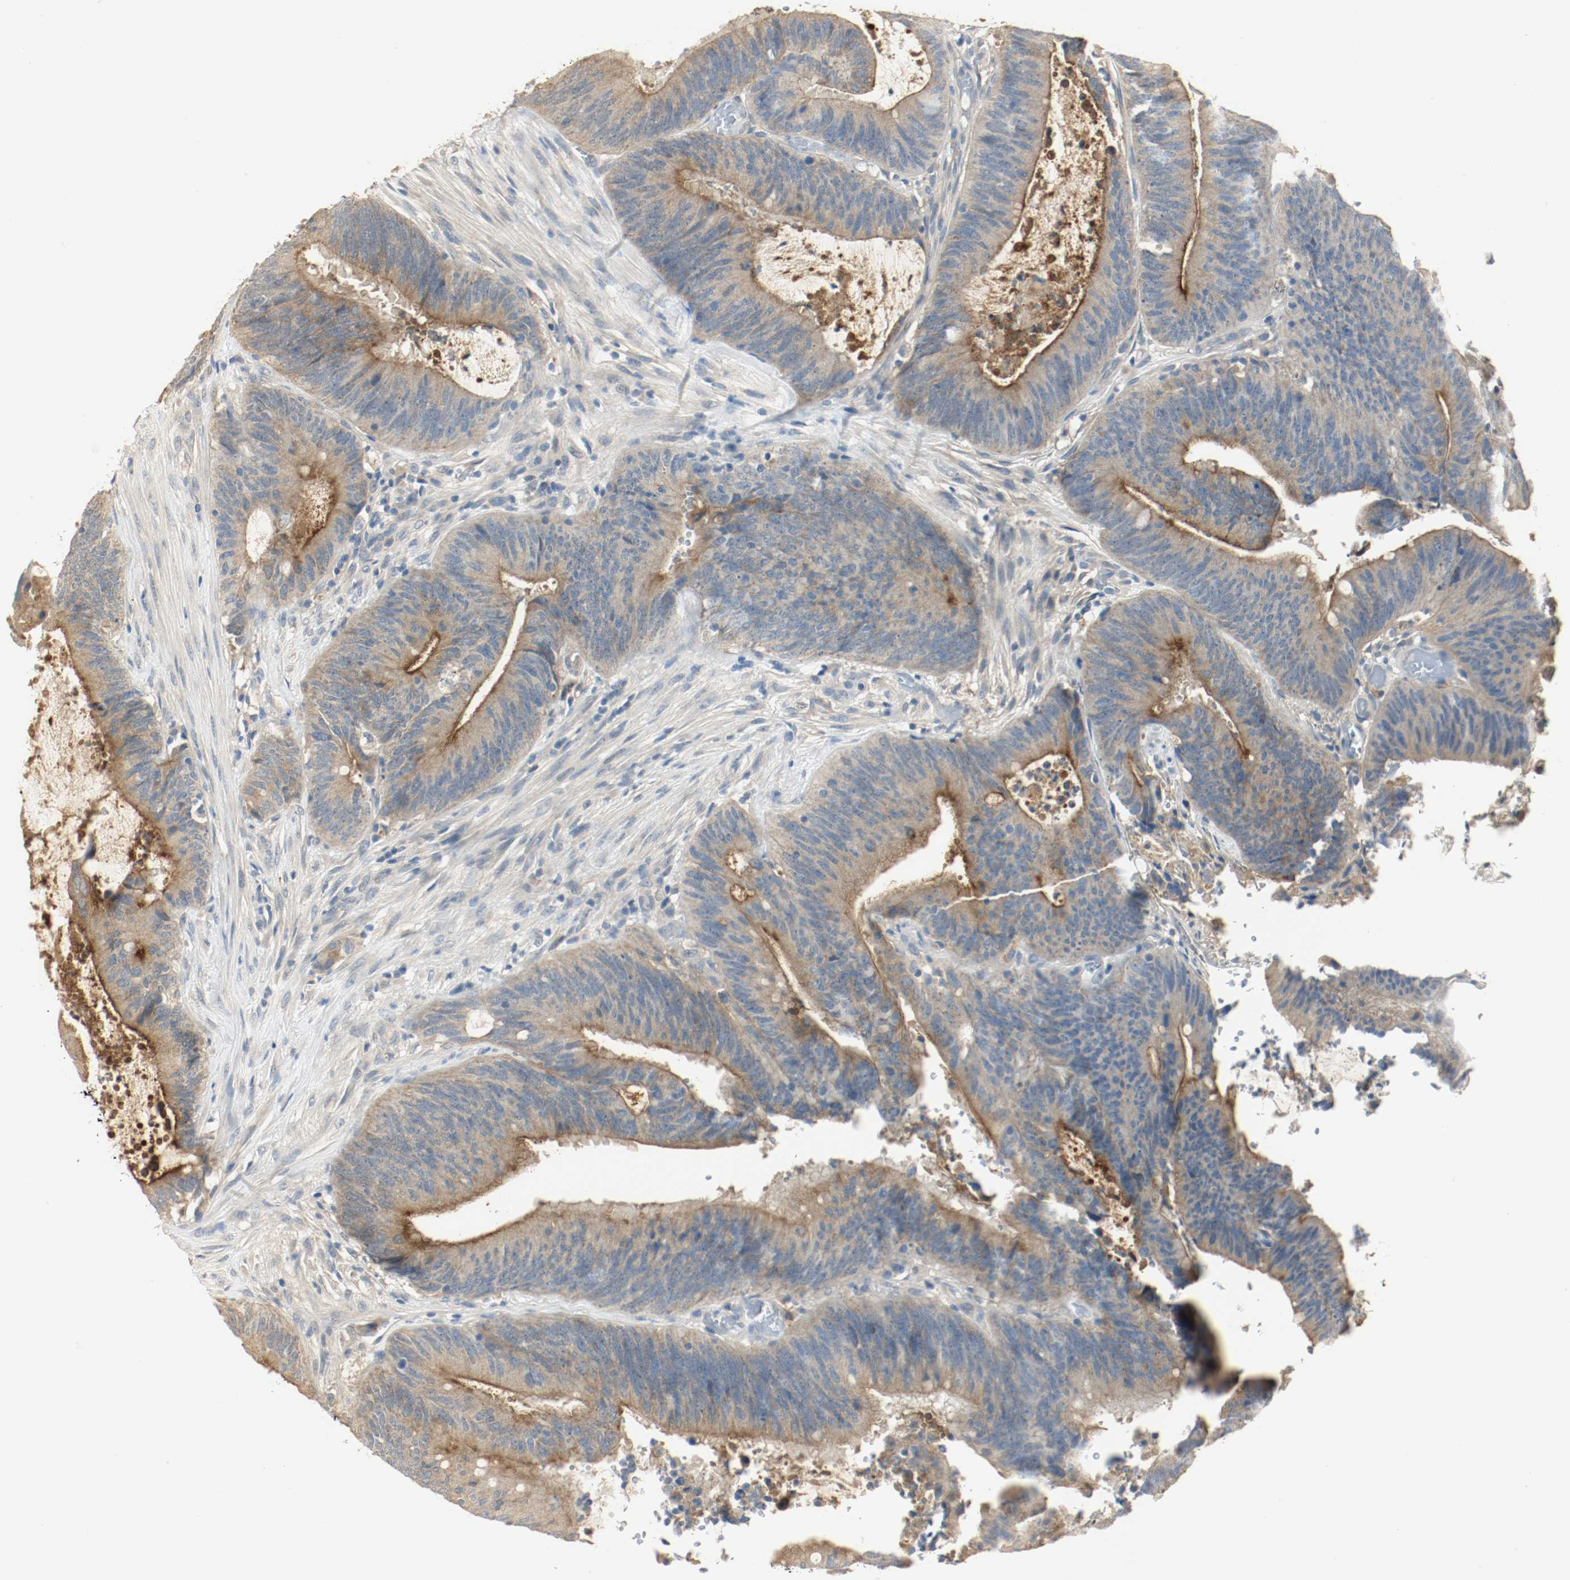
{"staining": {"intensity": "moderate", "quantity": "25%-75%", "location": "cytoplasmic/membranous"}, "tissue": "colorectal cancer", "cell_type": "Tumor cells", "image_type": "cancer", "snomed": [{"axis": "morphology", "description": "Adenocarcinoma, NOS"}, {"axis": "topography", "description": "Rectum"}], "caption": "Tumor cells reveal moderate cytoplasmic/membranous positivity in about 25%-75% of cells in colorectal cancer. Nuclei are stained in blue.", "gene": "MELTF", "patient": {"sex": "female", "age": 66}}